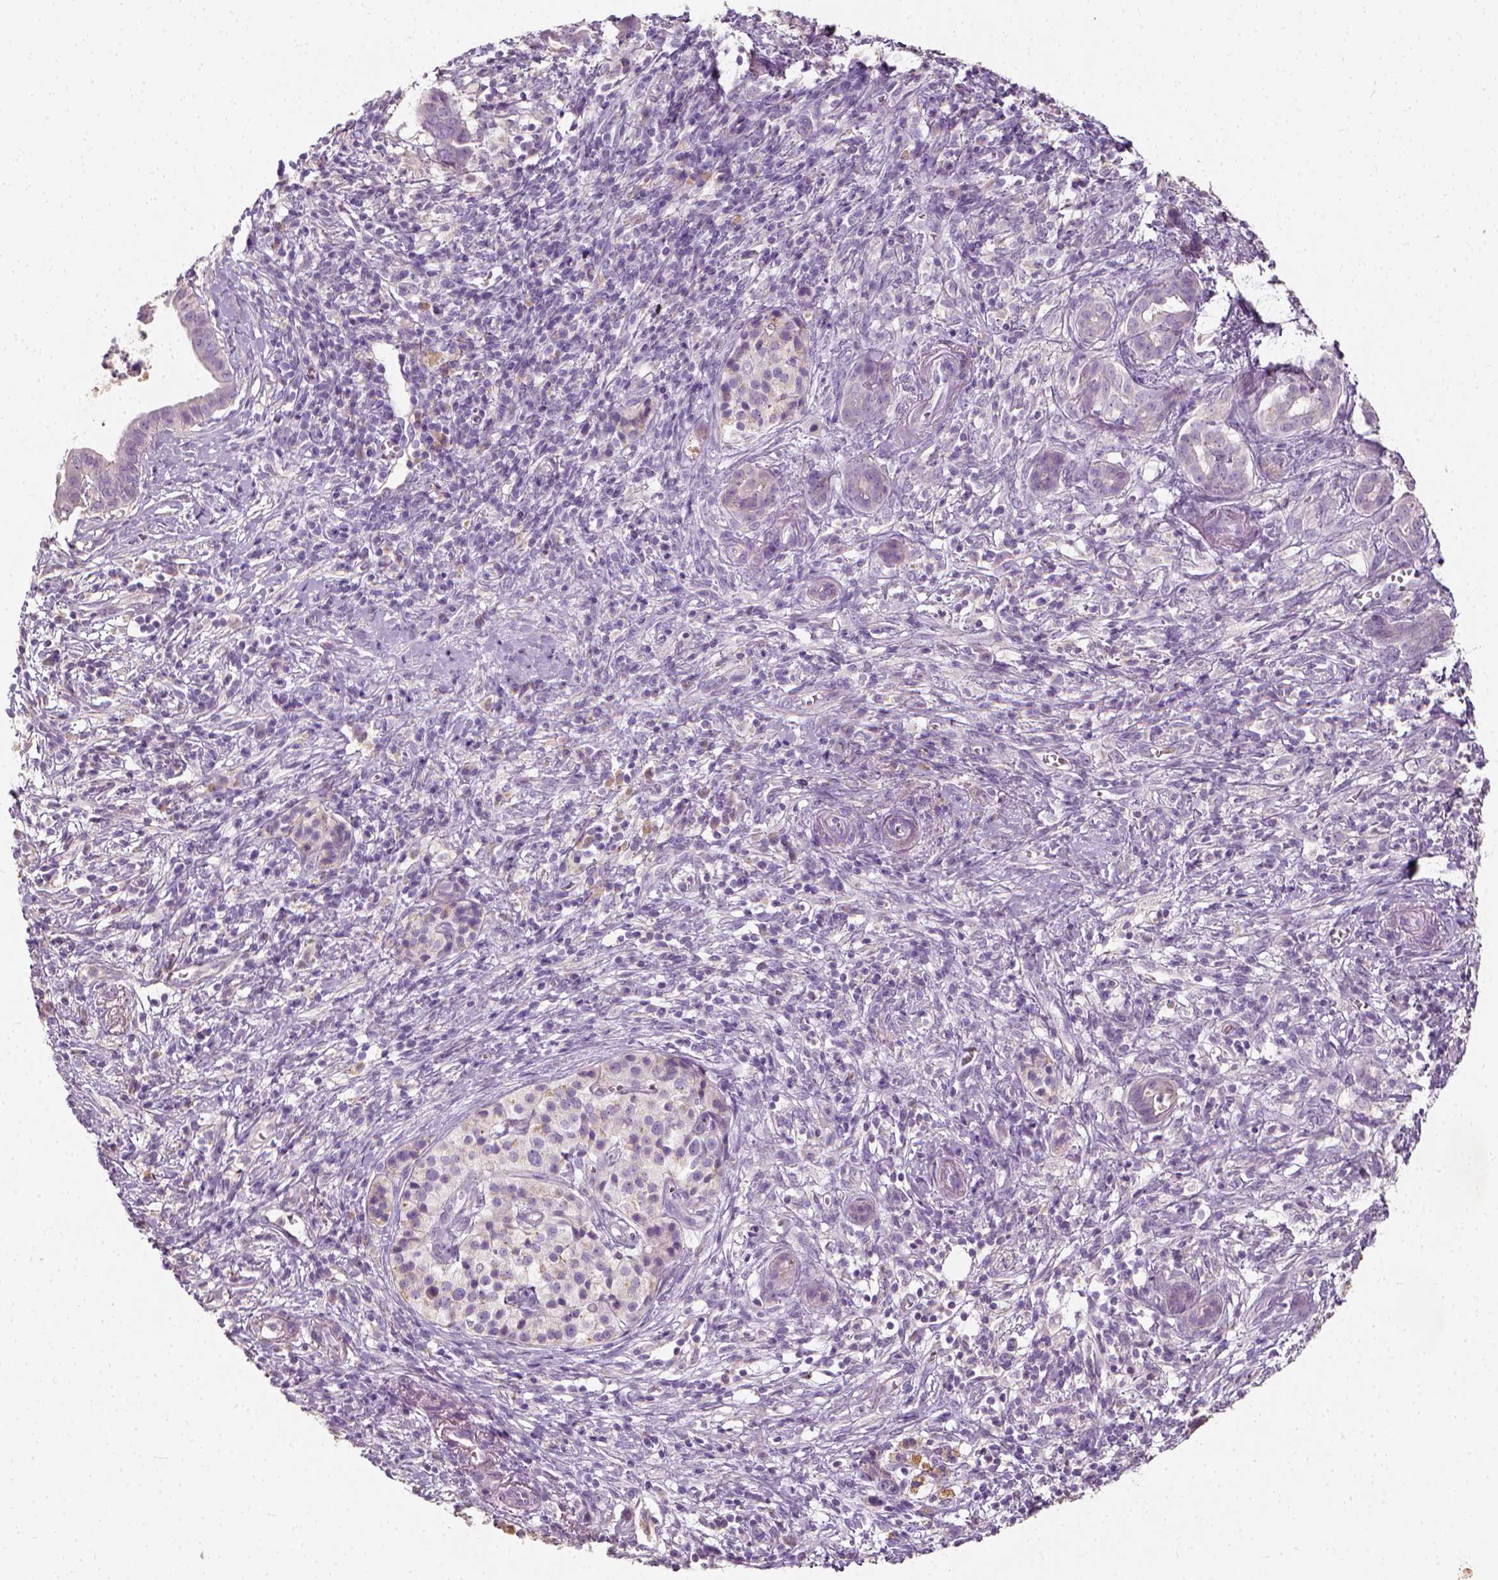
{"staining": {"intensity": "negative", "quantity": "none", "location": "none"}, "tissue": "pancreatic cancer", "cell_type": "Tumor cells", "image_type": "cancer", "snomed": [{"axis": "morphology", "description": "Adenocarcinoma, NOS"}, {"axis": "topography", "description": "Pancreas"}], "caption": "A histopathology image of pancreatic adenocarcinoma stained for a protein shows no brown staining in tumor cells.", "gene": "DHCR24", "patient": {"sex": "male", "age": 61}}